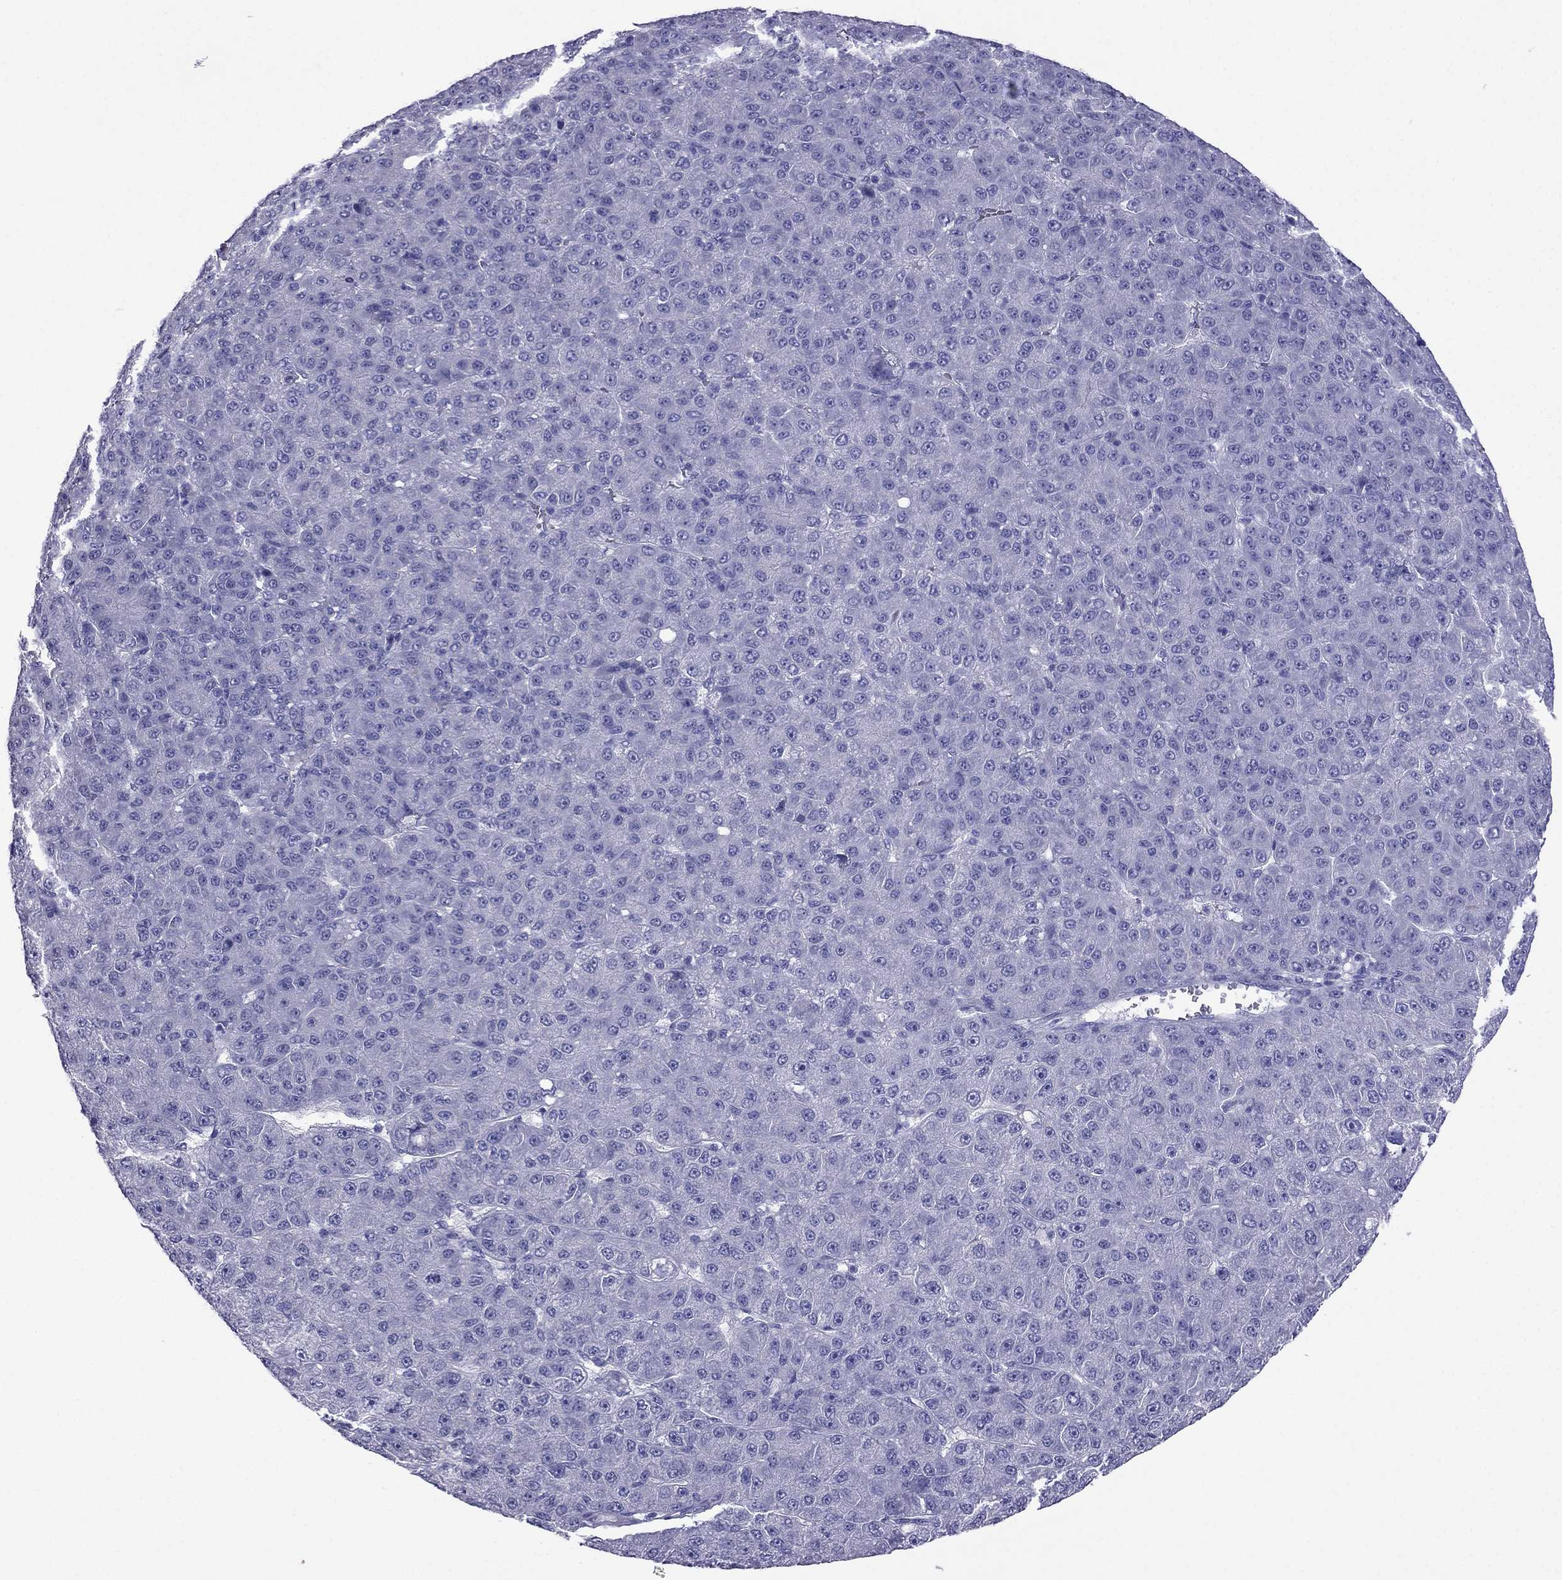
{"staining": {"intensity": "negative", "quantity": "none", "location": "none"}, "tissue": "liver cancer", "cell_type": "Tumor cells", "image_type": "cancer", "snomed": [{"axis": "morphology", "description": "Carcinoma, Hepatocellular, NOS"}, {"axis": "topography", "description": "Liver"}], "caption": "Tumor cells show no significant staining in liver cancer.", "gene": "ARR3", "patient": {"sex": "male", "age": 67}}